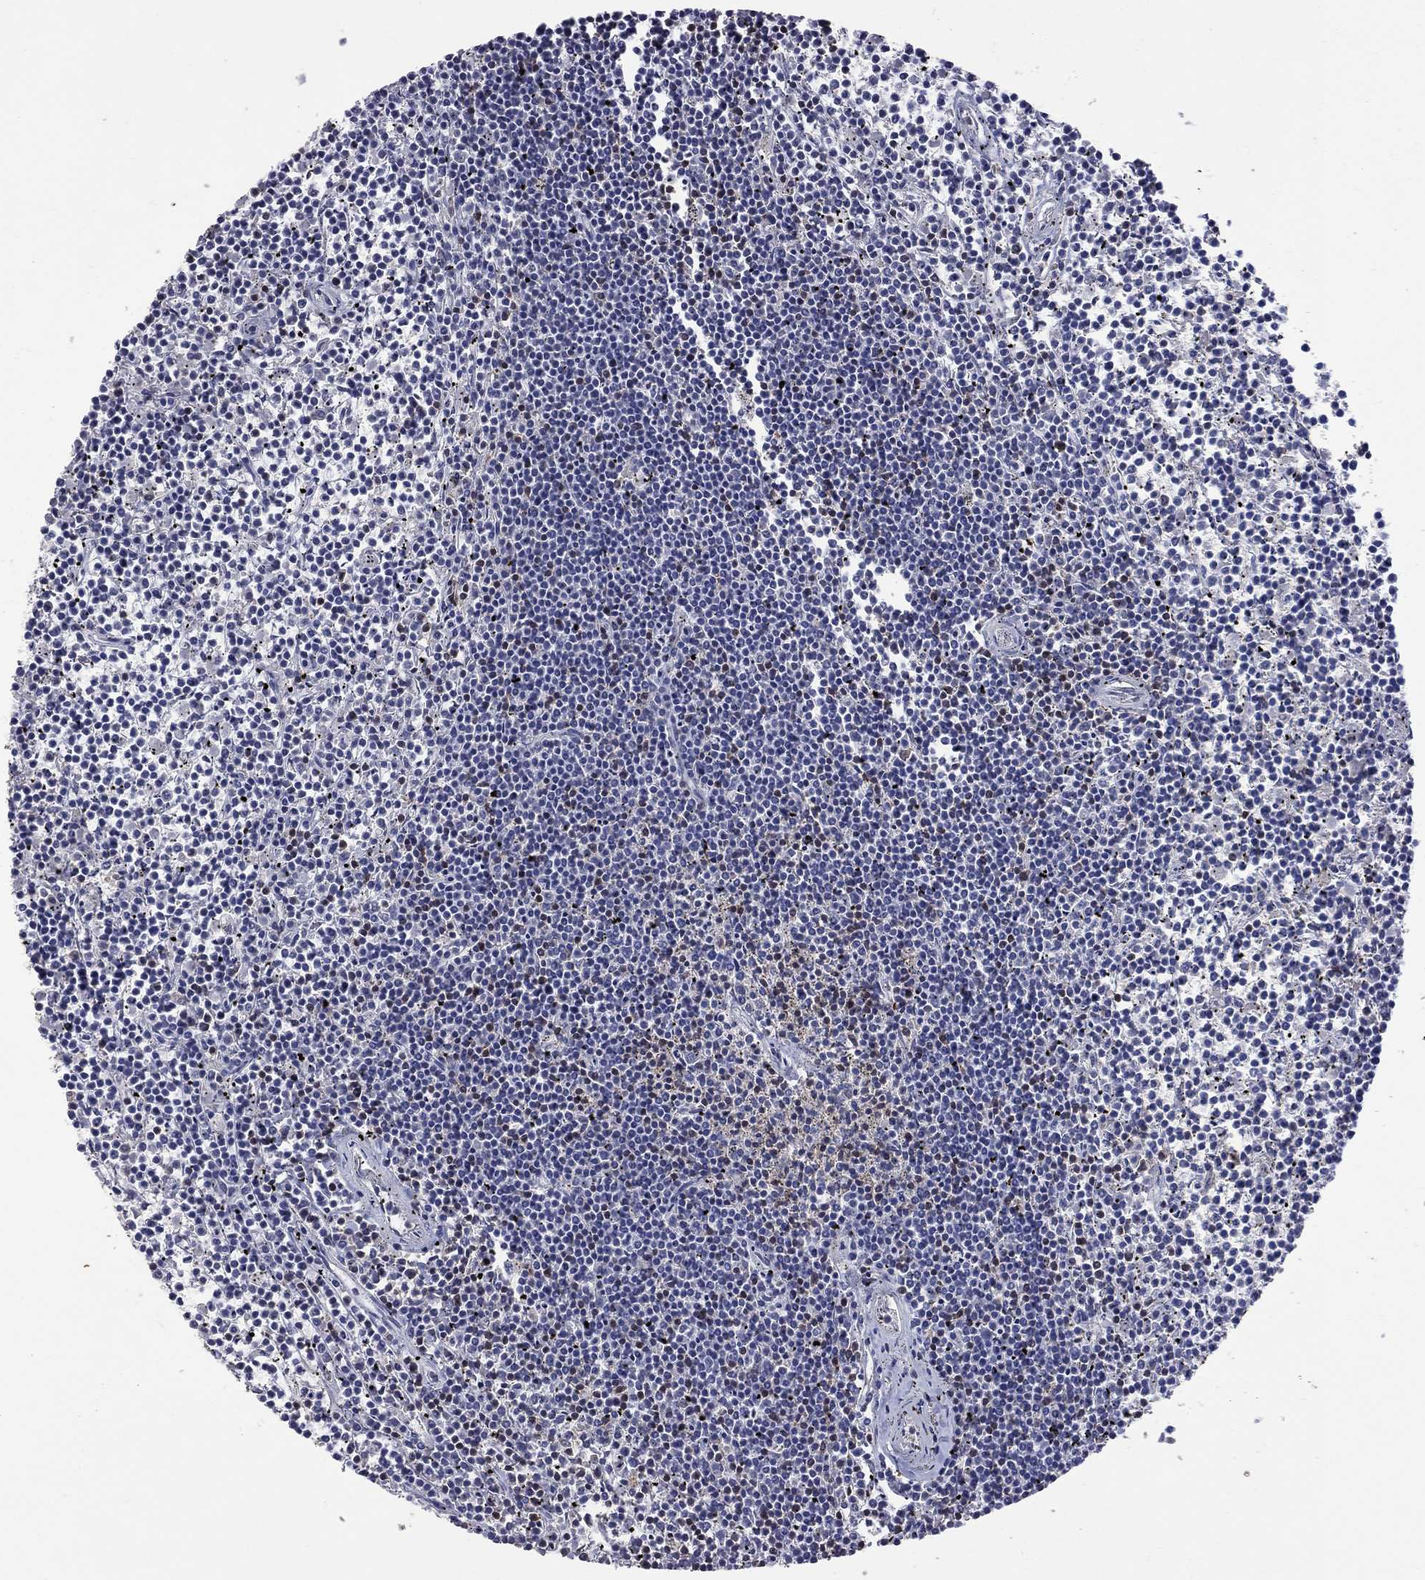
{"staining": {"intensity": "negative", "quantity": "none", "location": "none"}, "tissue": "lymphoma", "cell_type": "Tumor cells", "image_type": "cancer", "snomed": [{"axis": "morphology", "description": "Malignant lymphoma, non-Hodgkin's type, Low grade"}, {"axis": "topography", "description": "Spleen"}], "caption": "The histopathology image shows no significant staining in tumor cells of lymphoma. (Stains: DAB IHC with hematoxylin counter stain, Microscopy: brightfield microscopy at high magnification).", "gene": "IPCEF1", "patient": {"sex": "female", "age": 19}}